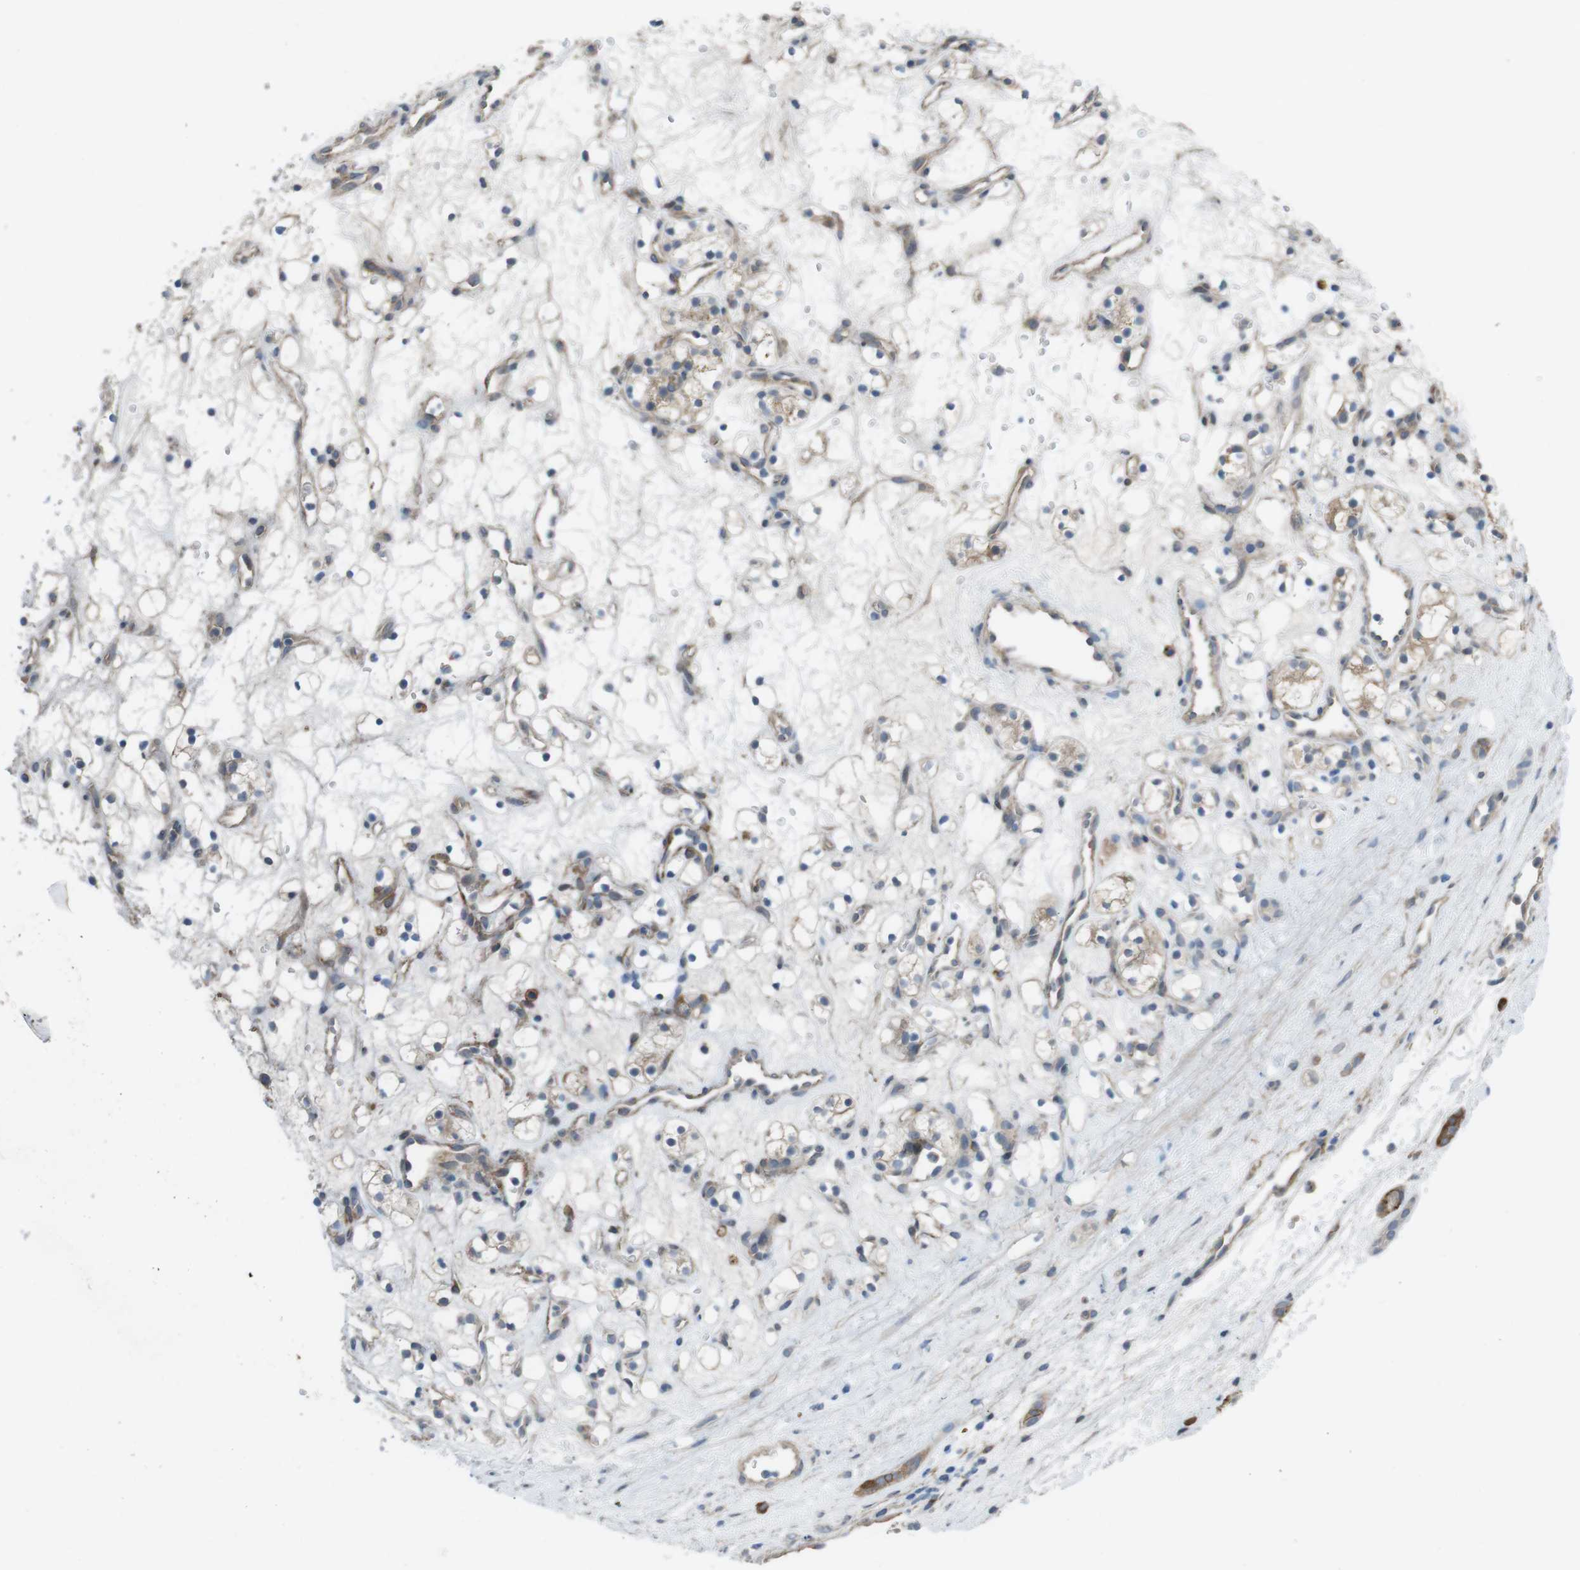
{"staining": {"intensity": "negative", "quantity": "none", "location": "none"}, "tissue": "renal cancer", "cell_type": "Tumor cells", "image_type": "cancer", "snomed": [{"axis": "morphology", "description": "Adenocarcinoma, NOS"}, {"axis": "topography", "description": "Kidney"}], "caption": "Immunohistochemical staining of renal adenocarcinoma reveals no significant staining in tumor cells.", "gene": "ANK2", "patient": {"sex": "female", "age": 60}}